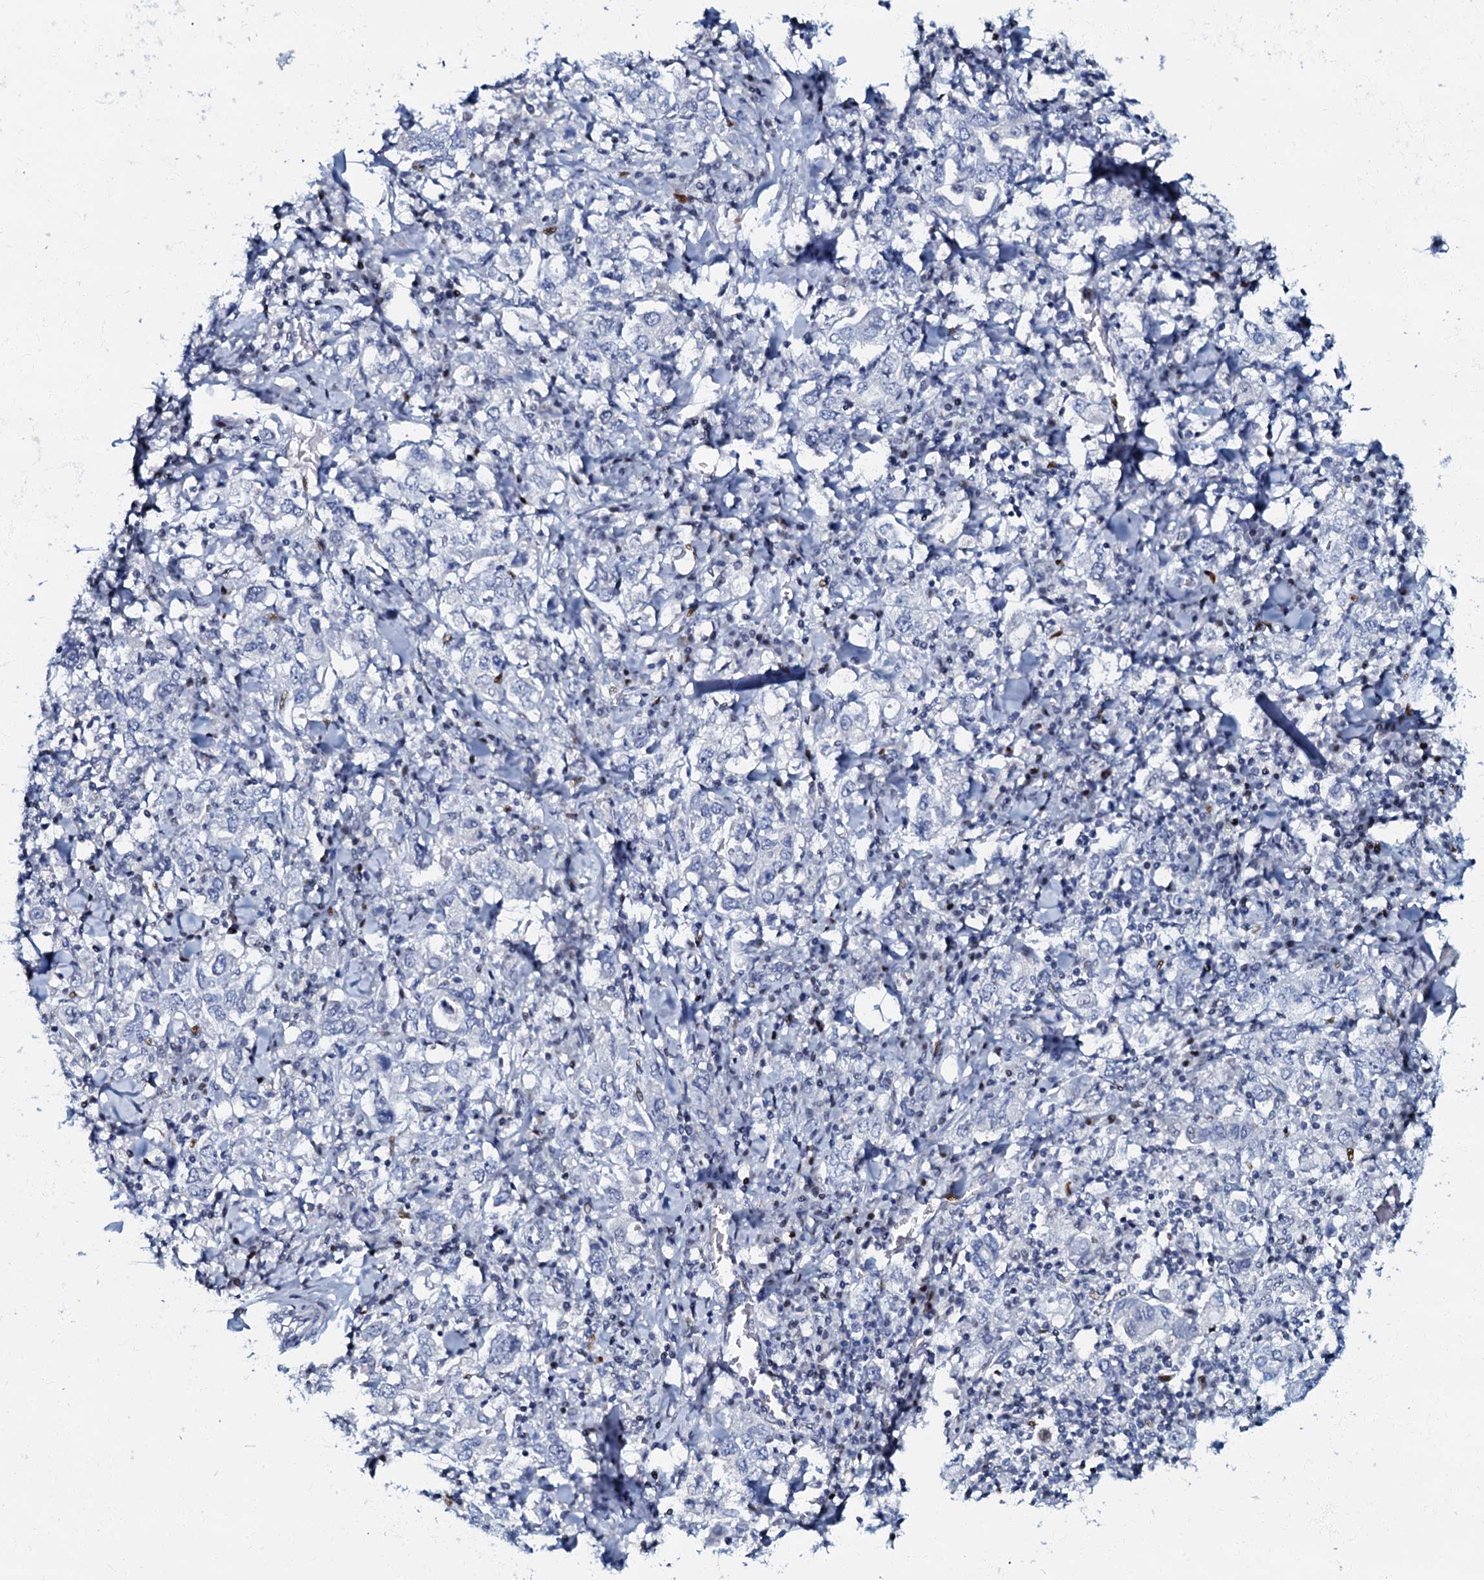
{"staining": {"intensity": "negative", "quantity": "none", "location": "none"}, "tissue": "stomach cancer", "cell_type": "Tumor cells", "image_type": "cancer", "snomed": [{"axis": "morphology", "description": "Adenocarcinoma, NOS"}, {"axis": "topography", "description": "Stomach, upper"}], "caption": "There is no significant expression in tumor cells of stomach adenocarcinoma.", "gene": "MFSD5", "patient": {"sex": "male", "age": 62}}